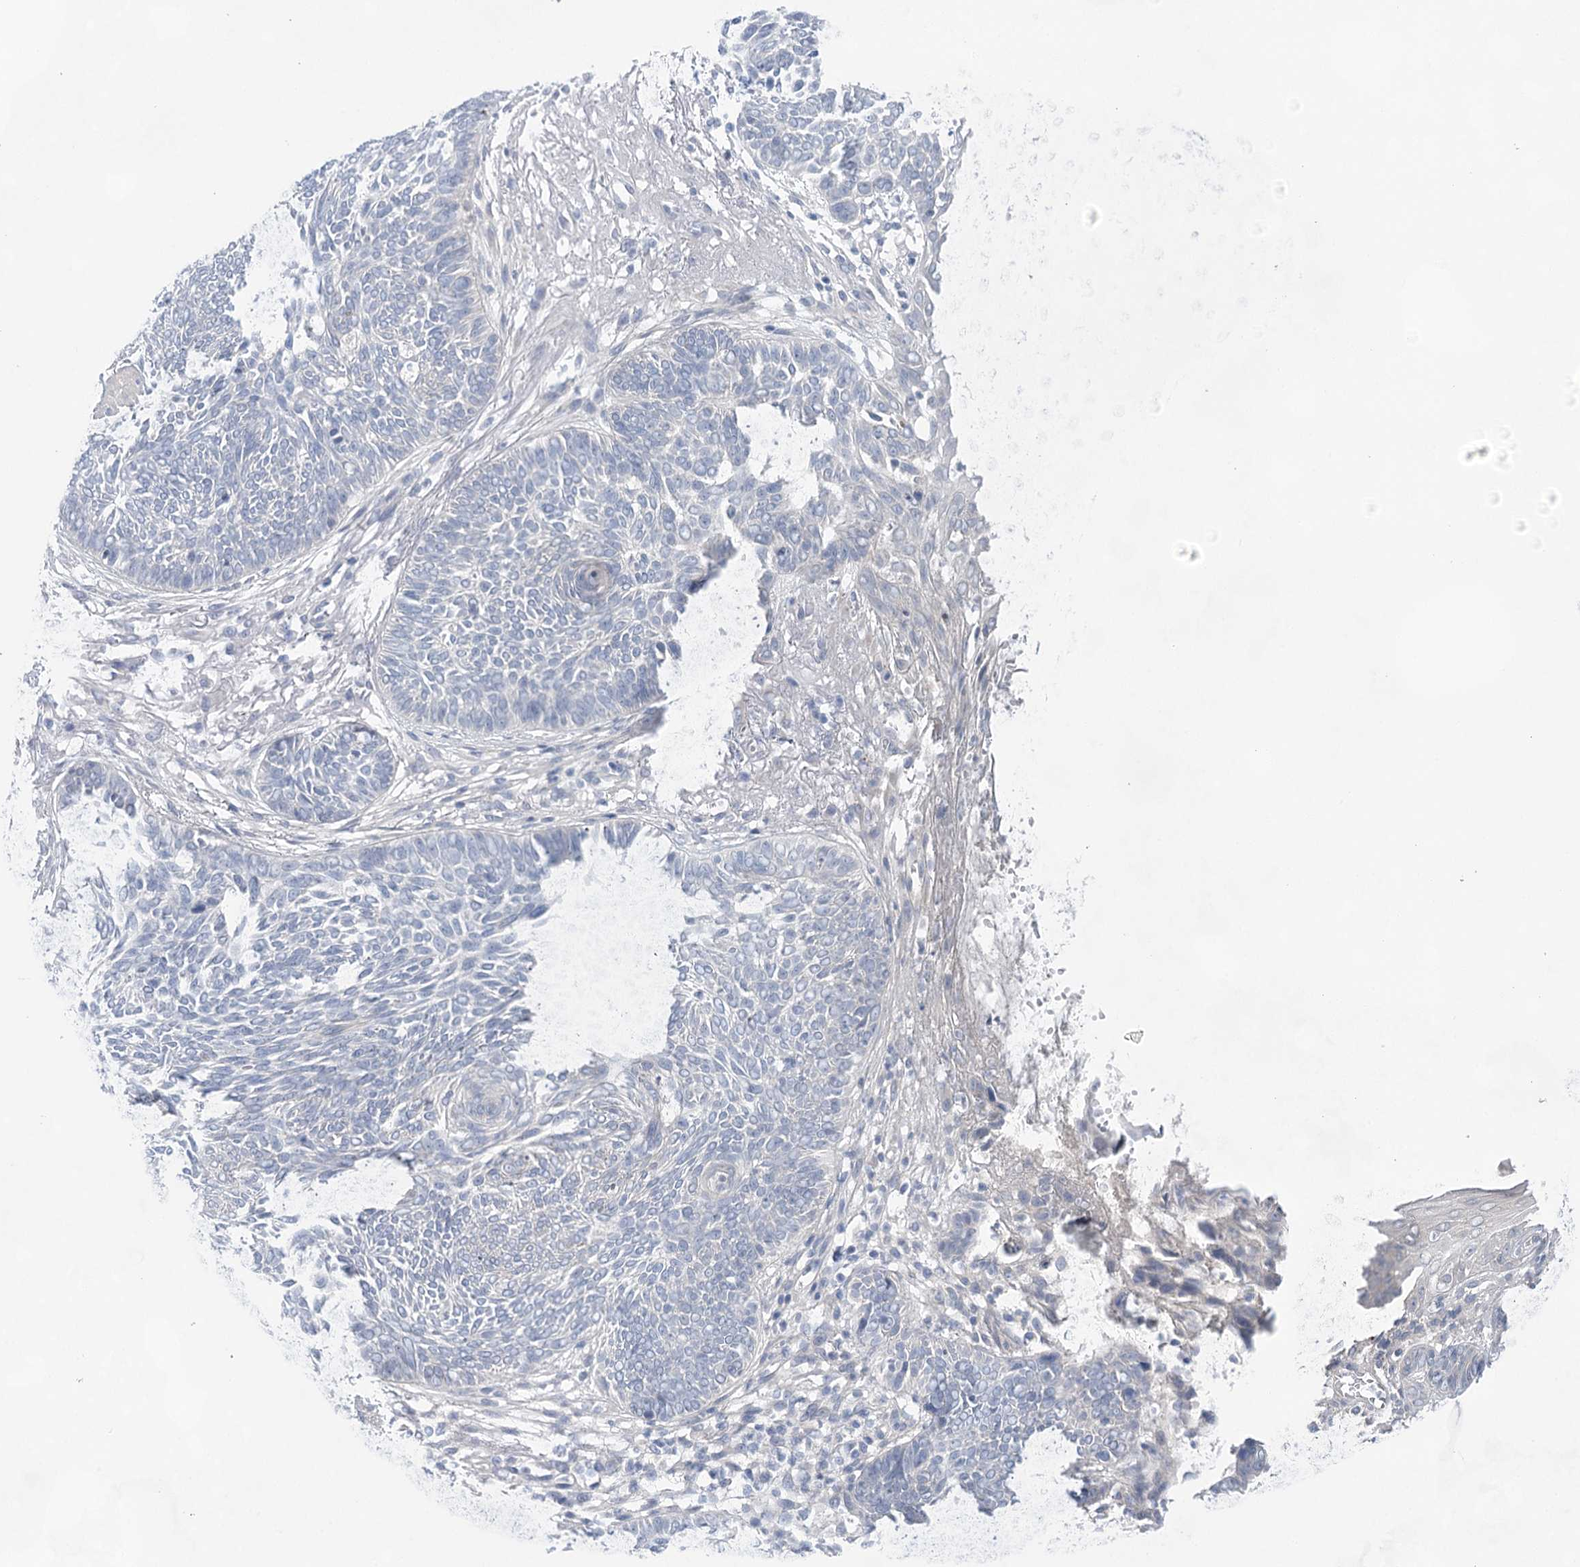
{"staining": {"intensity": "negative", "quantity": "none", "location": "none"}, "tissue": "skin cancer", "cell_type": "Tumor cells", "image_type": "cancer", "snomed": [{"axis": "morphology", "description": "Normal tissue, NOS"}, {"axis": "morphology", "description": "Basal cell carcinoma"}, {"axis": "topography", "description": "Skin"}], "caption": "A histopathology image of human basal cell carcinoma (skin) is negative for staining in tumor cells. (DAB IHC with hematoxylin counter stain).", "gene": "LALBA", "patient": {"sex": "male", "age": 64}}